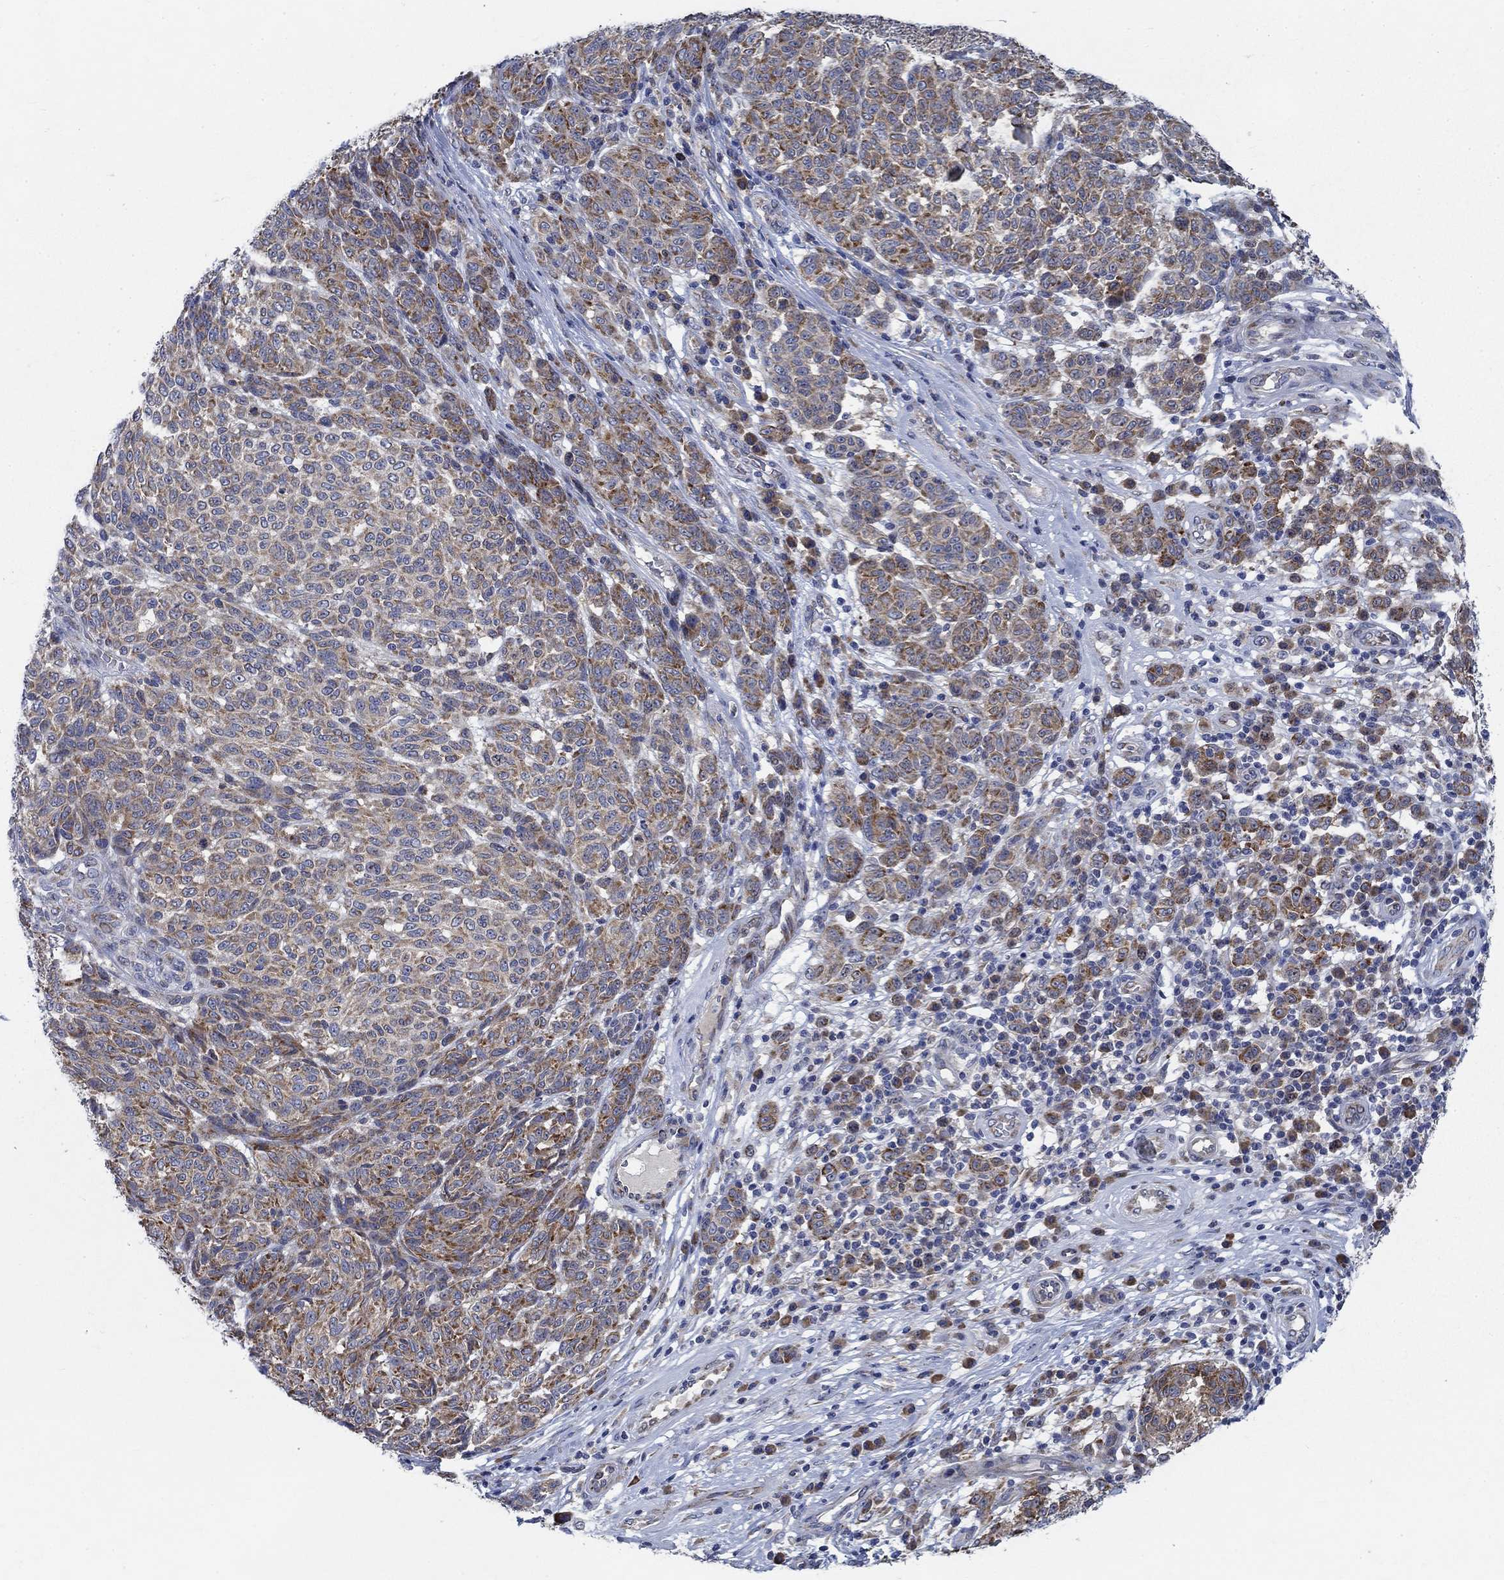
{"staining": {"intensity": "moderate", "quantity": ">75%", "location": "cytoplasmic/membranous"}, "tissue": "melanoma", "cell_type": "Tumor cells", "image_type": "cancer", "snomed": [{"axis": "morphology", "description": "Malignant melanoma, NOS"}, {"axis": "topography", "description": "Skin"}], "caption": "A histopathology image showing moderate cytoplasmic/membranous staining in approximately >75% of tumor cells in melanoma, as visualized by brown immunohistochemical staining.", "gene": "MMP24", "patient": {"sex": "male", "age": 59}}